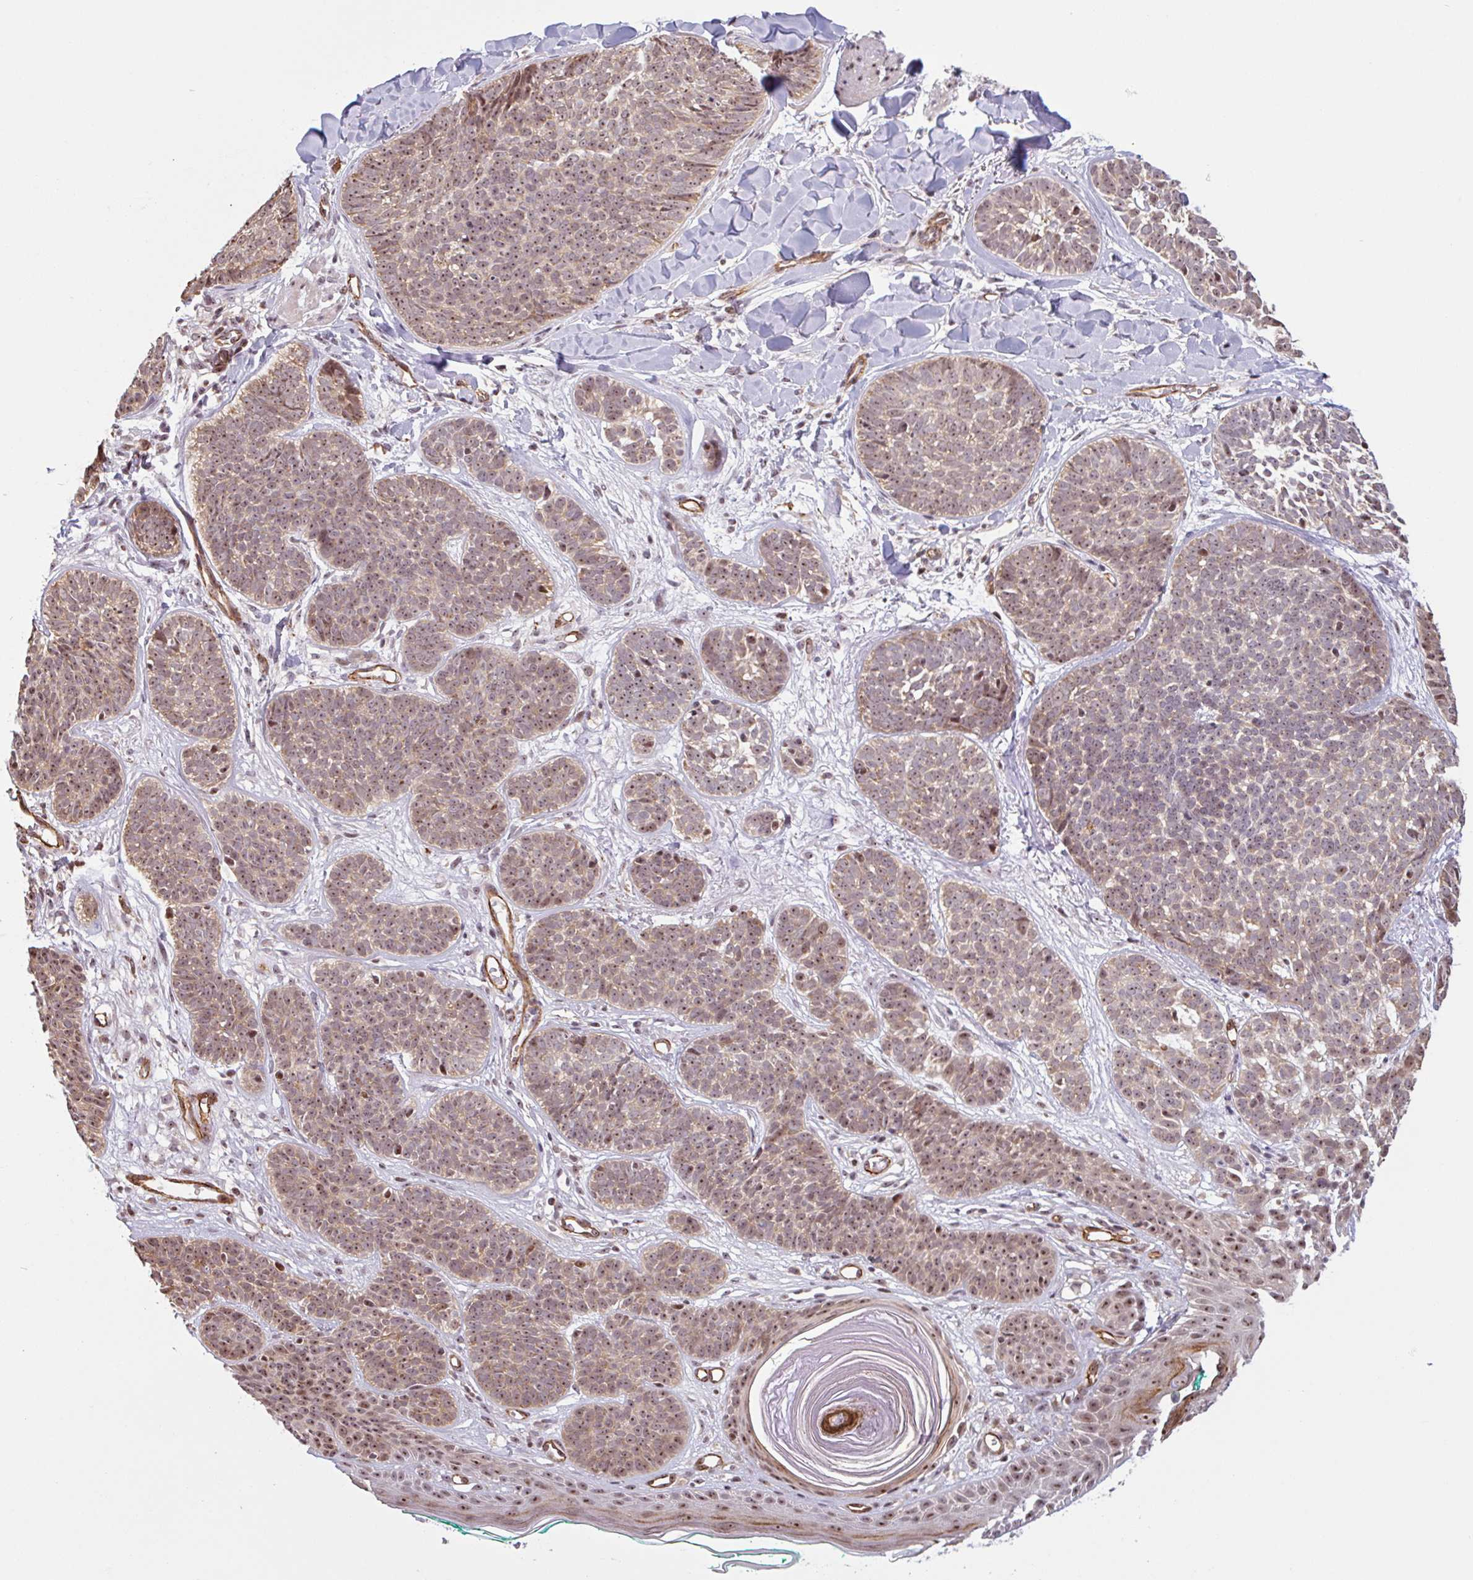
{"staining": {"intensity": "moderate", "quantity": ">75%", "location": "cytoplasmic/membranous,nuclear"}, "tissue": "skin cancer", "cell_type": "Tumor cells", "image_type": "cancer", "snomed": [{"axis": "morphology", "description": "Basal cell carcinoma"}, {"axis": "topography", "description": "Skin"}, {"axis": "topography", "description": "Skin of neck"}, {"axis": "topography", "description": "Skin of shoulder"}, {"axis": "topography", "description": "Skin of back"}], "caption": "Basal cell carcinoma (skin) stained for a protein (brown) shows moderate cytoplasmic/membranous and nuclear positive expression in about >75% of tumor cells.", "gene": "ZNF689", "patient": {"sex": "male", "age": 80}}